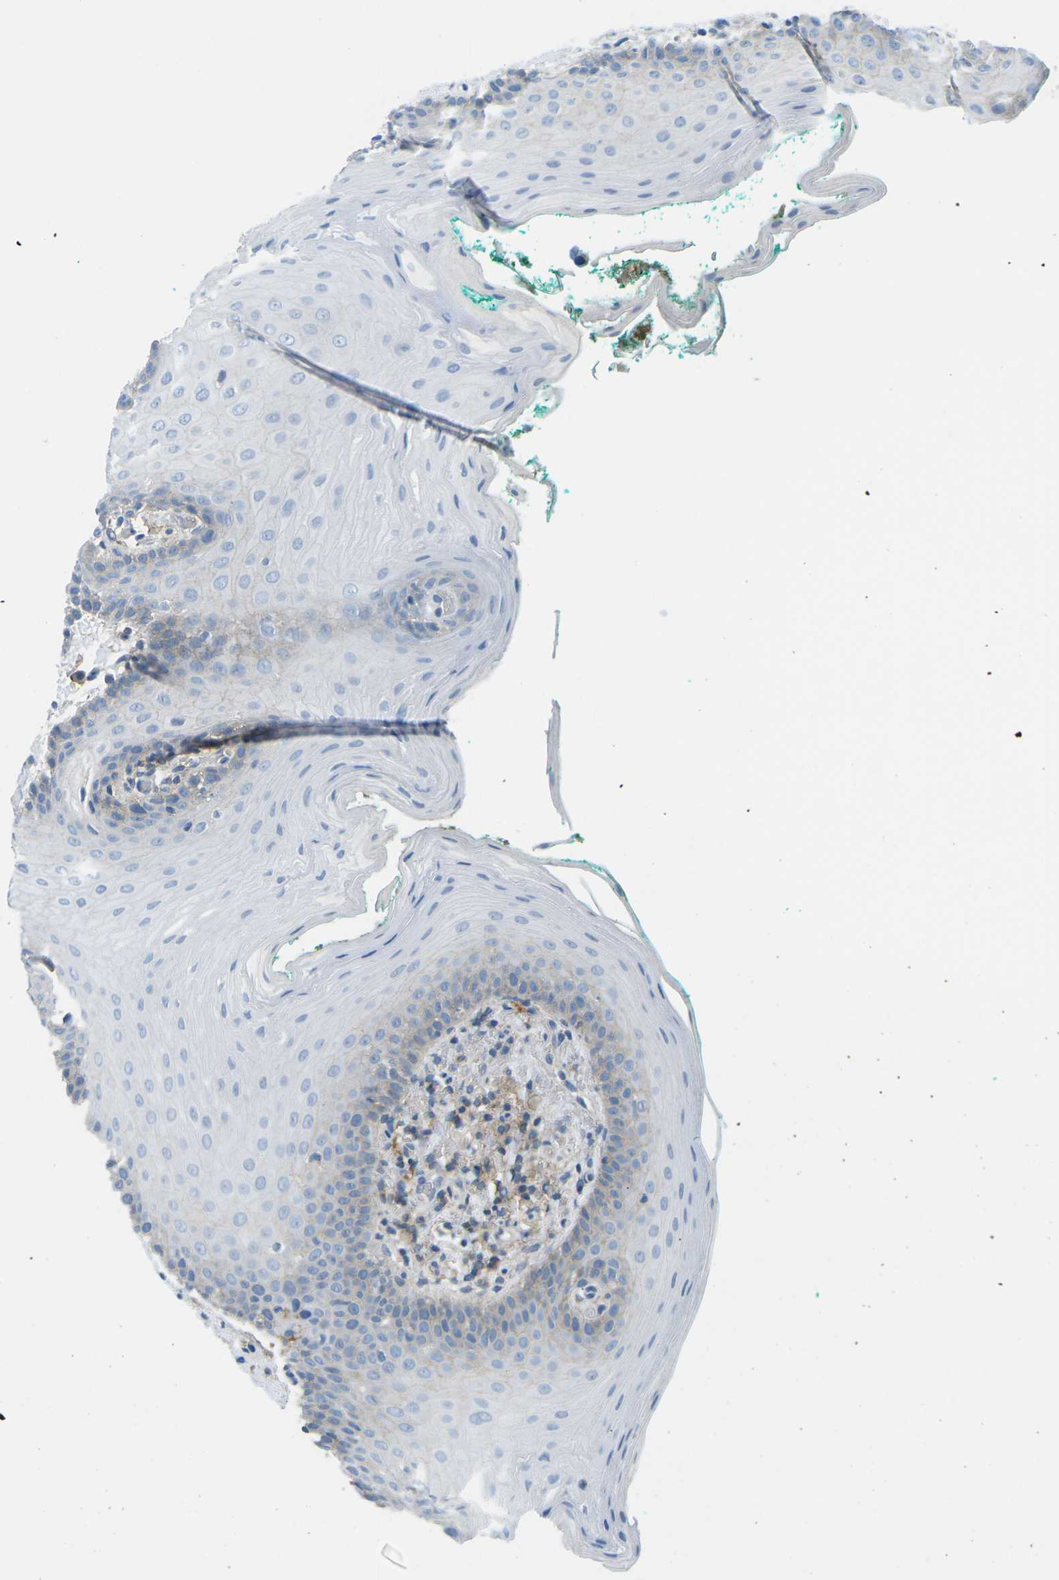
{"staining": {"intensity": "weak", "quantity": "<25%", "location": "cytoplasmic/membranous"}, "tissue": "oral mucosa", "cell_type": "Squamous epithelial cells", "image_type": "normal", "snomed": [{"axis": "morphology", "description": "Normal tissue, NOS"}, {"axis": "topography", "description": "Oral tissue"}], "caption": "Squamous epithelial cells are negative for protein expression in normal human oral mucosa. The staining was performed using DAB (3,3'-diaminobenzidine) to visualize the protein expression in brown, while the nuclei were stained in blue with hematoxylin (Magnification: 20x).", "gene": "CD47", "patient": {"sex": "male", "age": 58}}